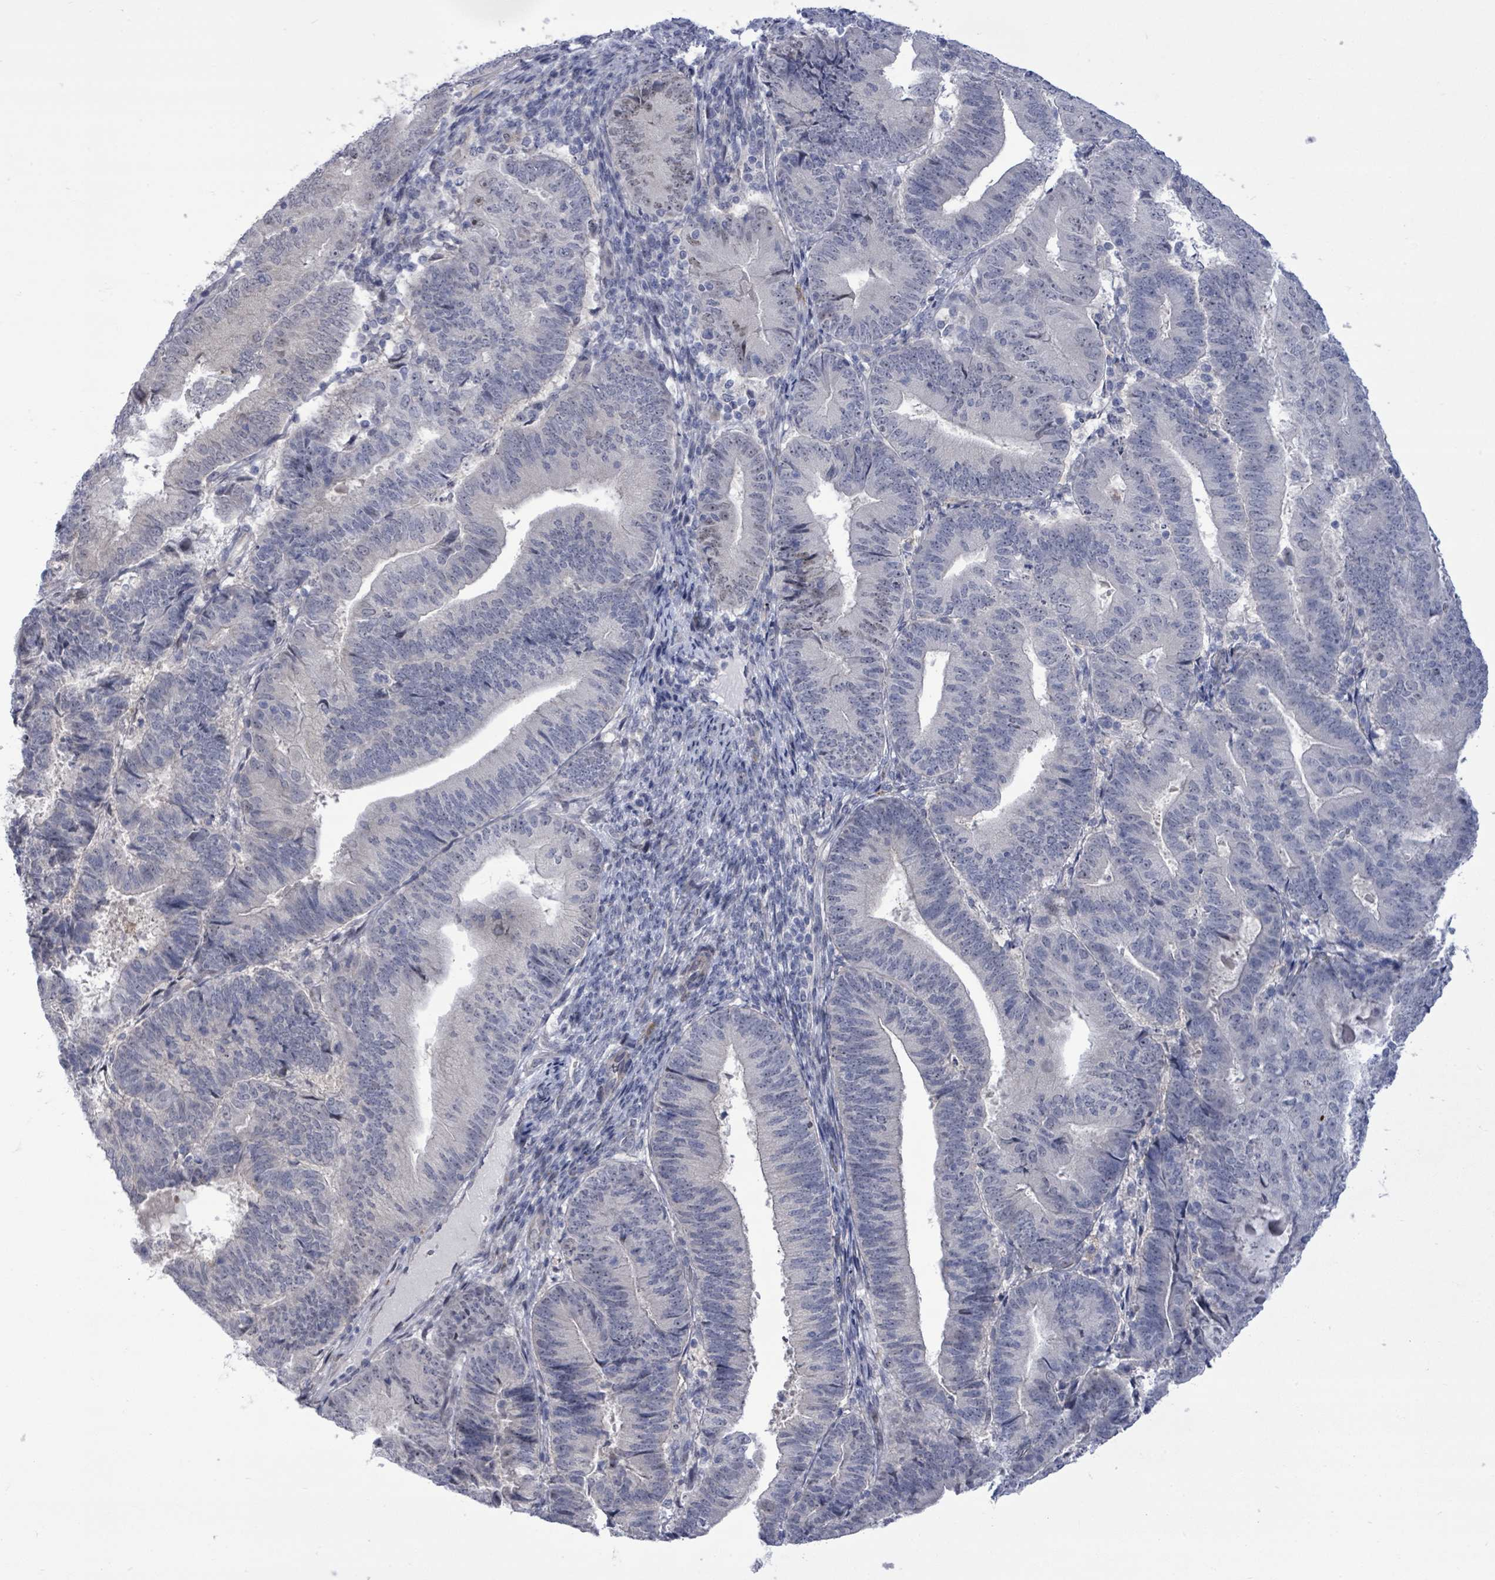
{"staining": {"intensity": "negative", "quantity": "none", "location": "none"}, "tissue": "endometrial cancer", "cell_type": "Tumor cells", "image_type": "cancer", "snomed": [{"axis": "morphology", "description": "Adenocarcinoma, NOS"}, {"axis": "topography", "description": "Endometrium"}], "caption": "Tumor cells show no significant protein expression in endometrial adenocarcinoma.", "gene": "CT45A5", "patient": {"sex": "female", "age": 70}}